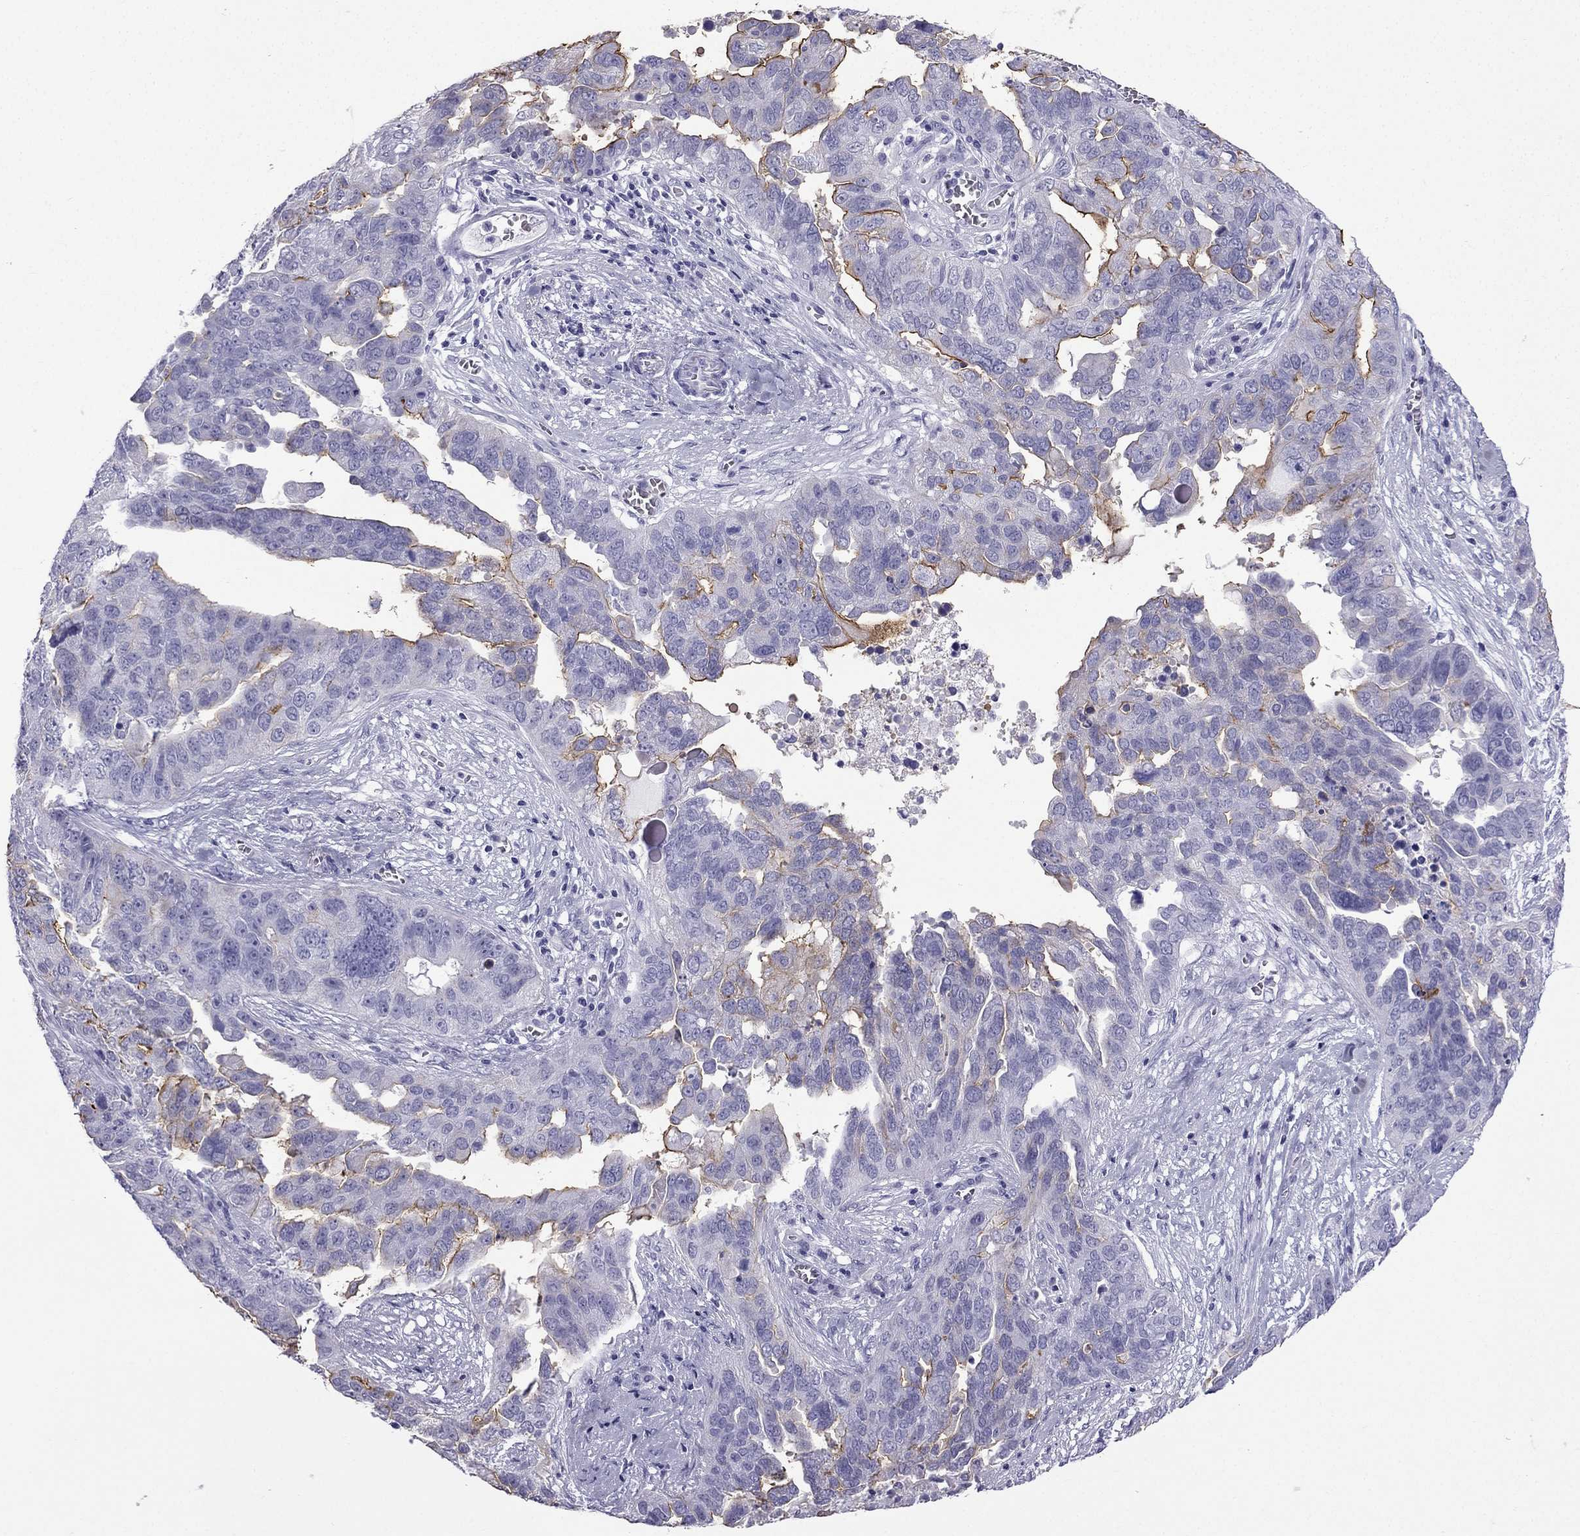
{"staining": {"intensity": "moderate", "quantity": "<25%", "location": "cytoplasmic/membranous"}, "tissue": "ovarian cancer", "cell_type": "Tumor cells", "image_type": "cancer", "snomed": [{"axis": "morphology", "description": "Carcinoma, endometroid"}, {"axis": "topography", "description": "Soft tissue"}, {"axis": "topography", "description": "Ovary"}], "caption": "Ovarian cancer tissue displays moderate cytoplasmic/membranous positivity in about <25% of tumor cells, visualized by immunohistochemistry.", "gene": "GJA8", "patient": {"sex": "female", "age": 52}}